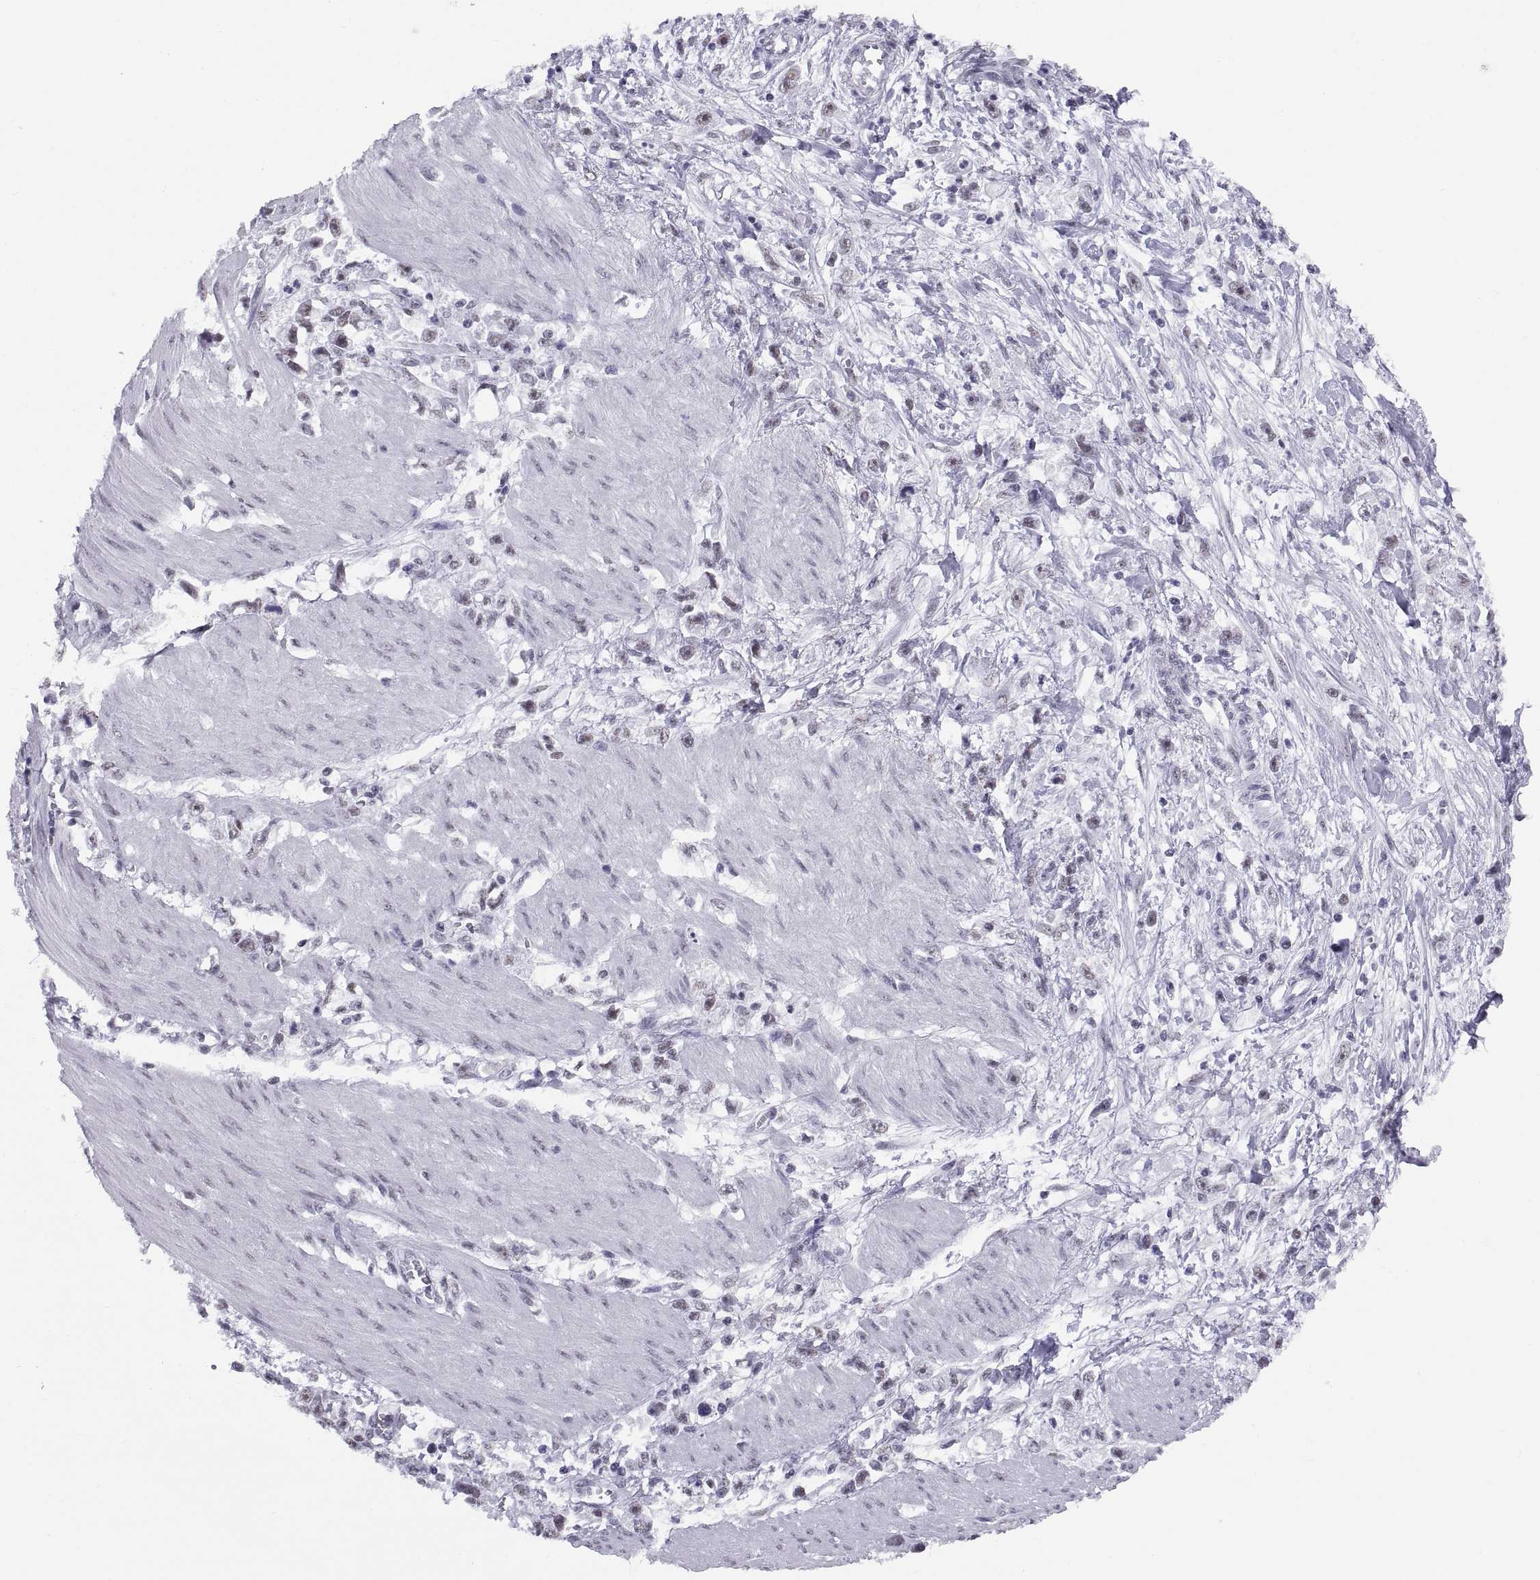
{"staining": {"intensity": "negative", "quantity": "none", "location": "none"}, "tissue": "stomach cancer", "cell_type": "Tumor cells", "image_type": "cancer", "snomed": [{"axis": "morphology", "description": "Adenocarcinoma, NOS"}, {"axis": "topography", "description": "Stomach"}], "caption": "Immunohistochemistry (IHC) of stomach cancer demonstrates no positivity in tumor cells.", "gene": "NEUROD6", "patient": {"sex": "female", "age": 59}}